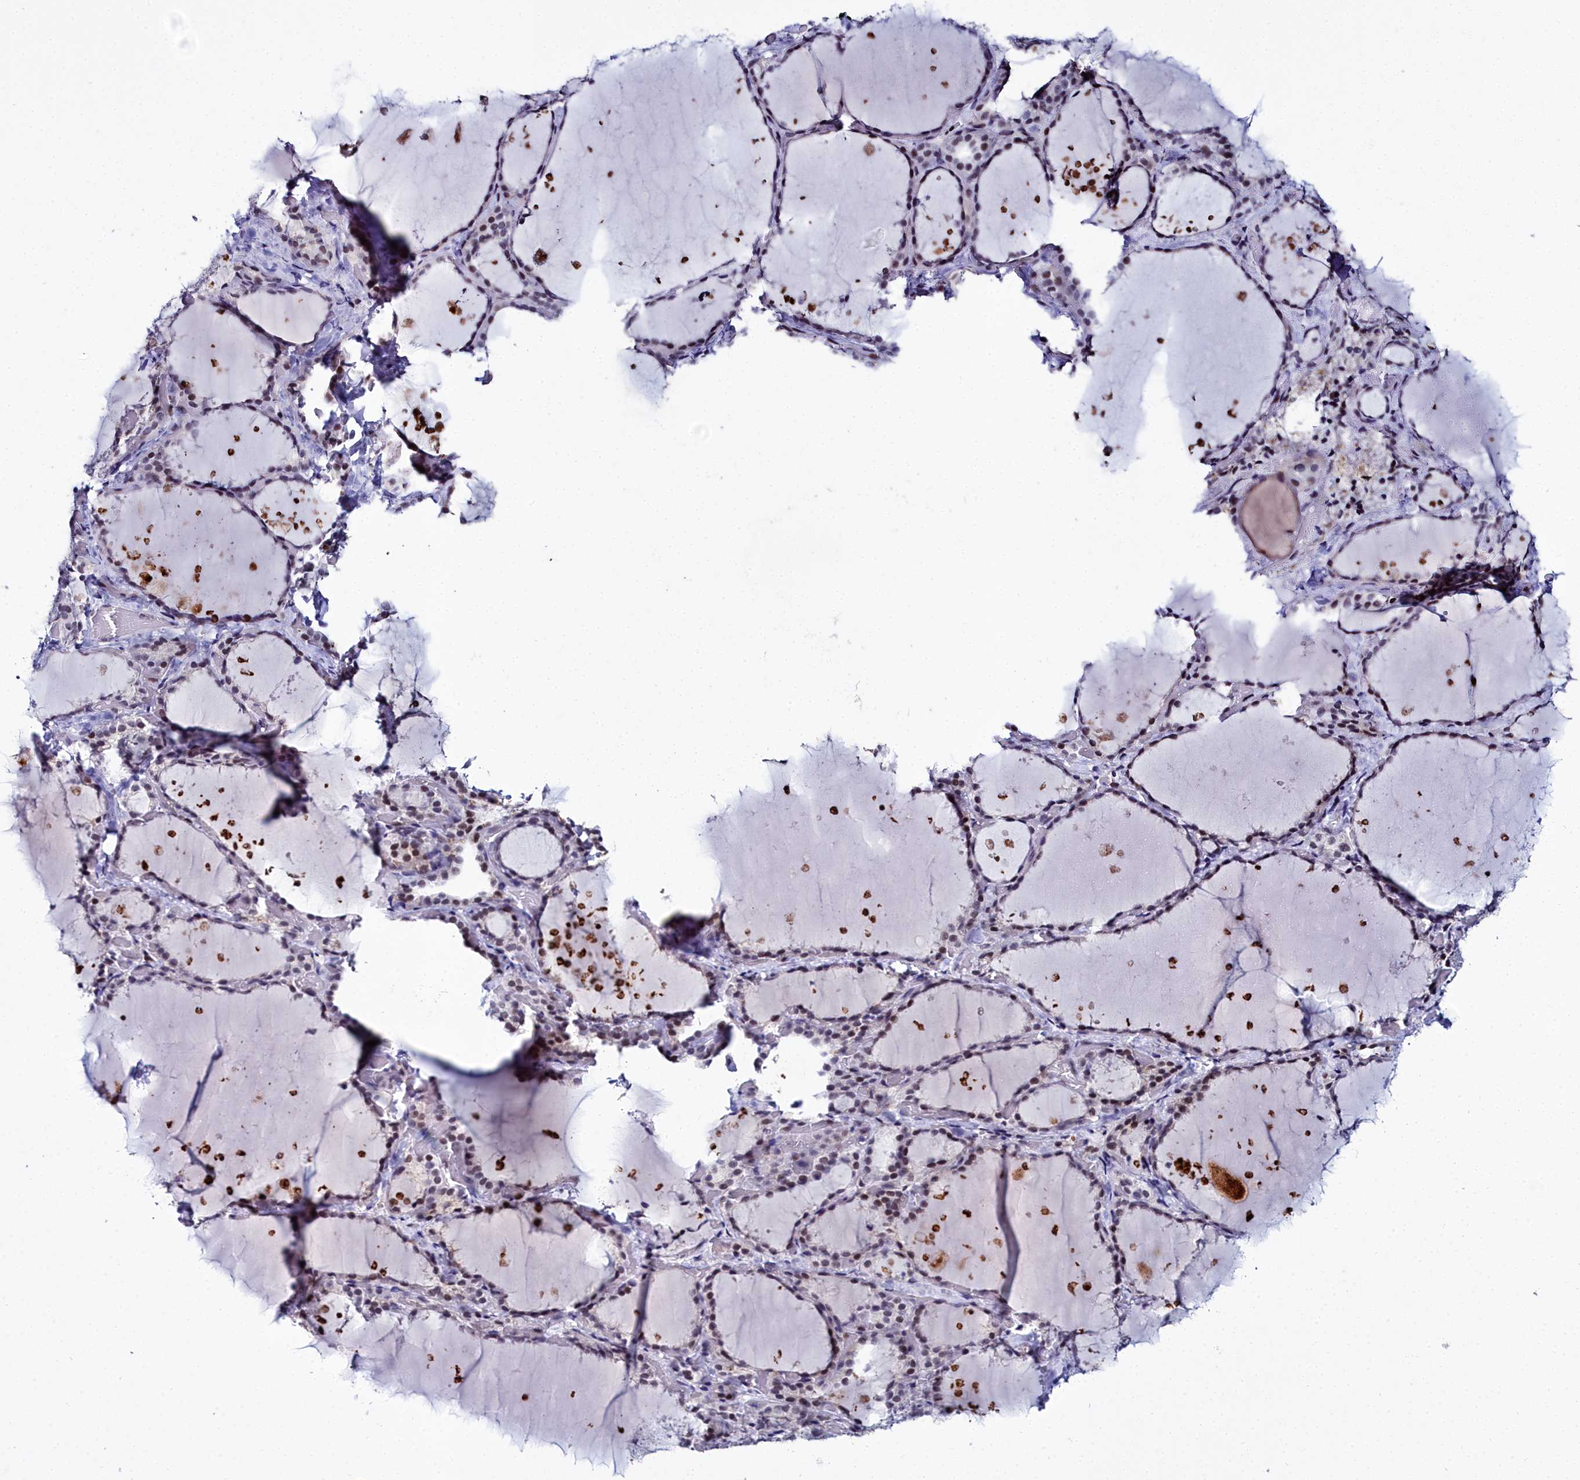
{"staining": {"intensity": "strong", "quantity": "25%-75%", "location": "nuclear"}, "tissue": "thyroid gland", "cell_type": "Glandular cells", "image_type": "normal", "snomed": [{"axis": "morphology", "description": "Normal tissue, NOS"}, {"axis": "topography", "description": "Thyroid gland"}], "caption": "Unremarkable thyroid gland reveals strong nuclear positivity in about 25%-75% of glandular cells.", "gene": "CCDC97", "patient": {"sex": "female", "age": 44}}